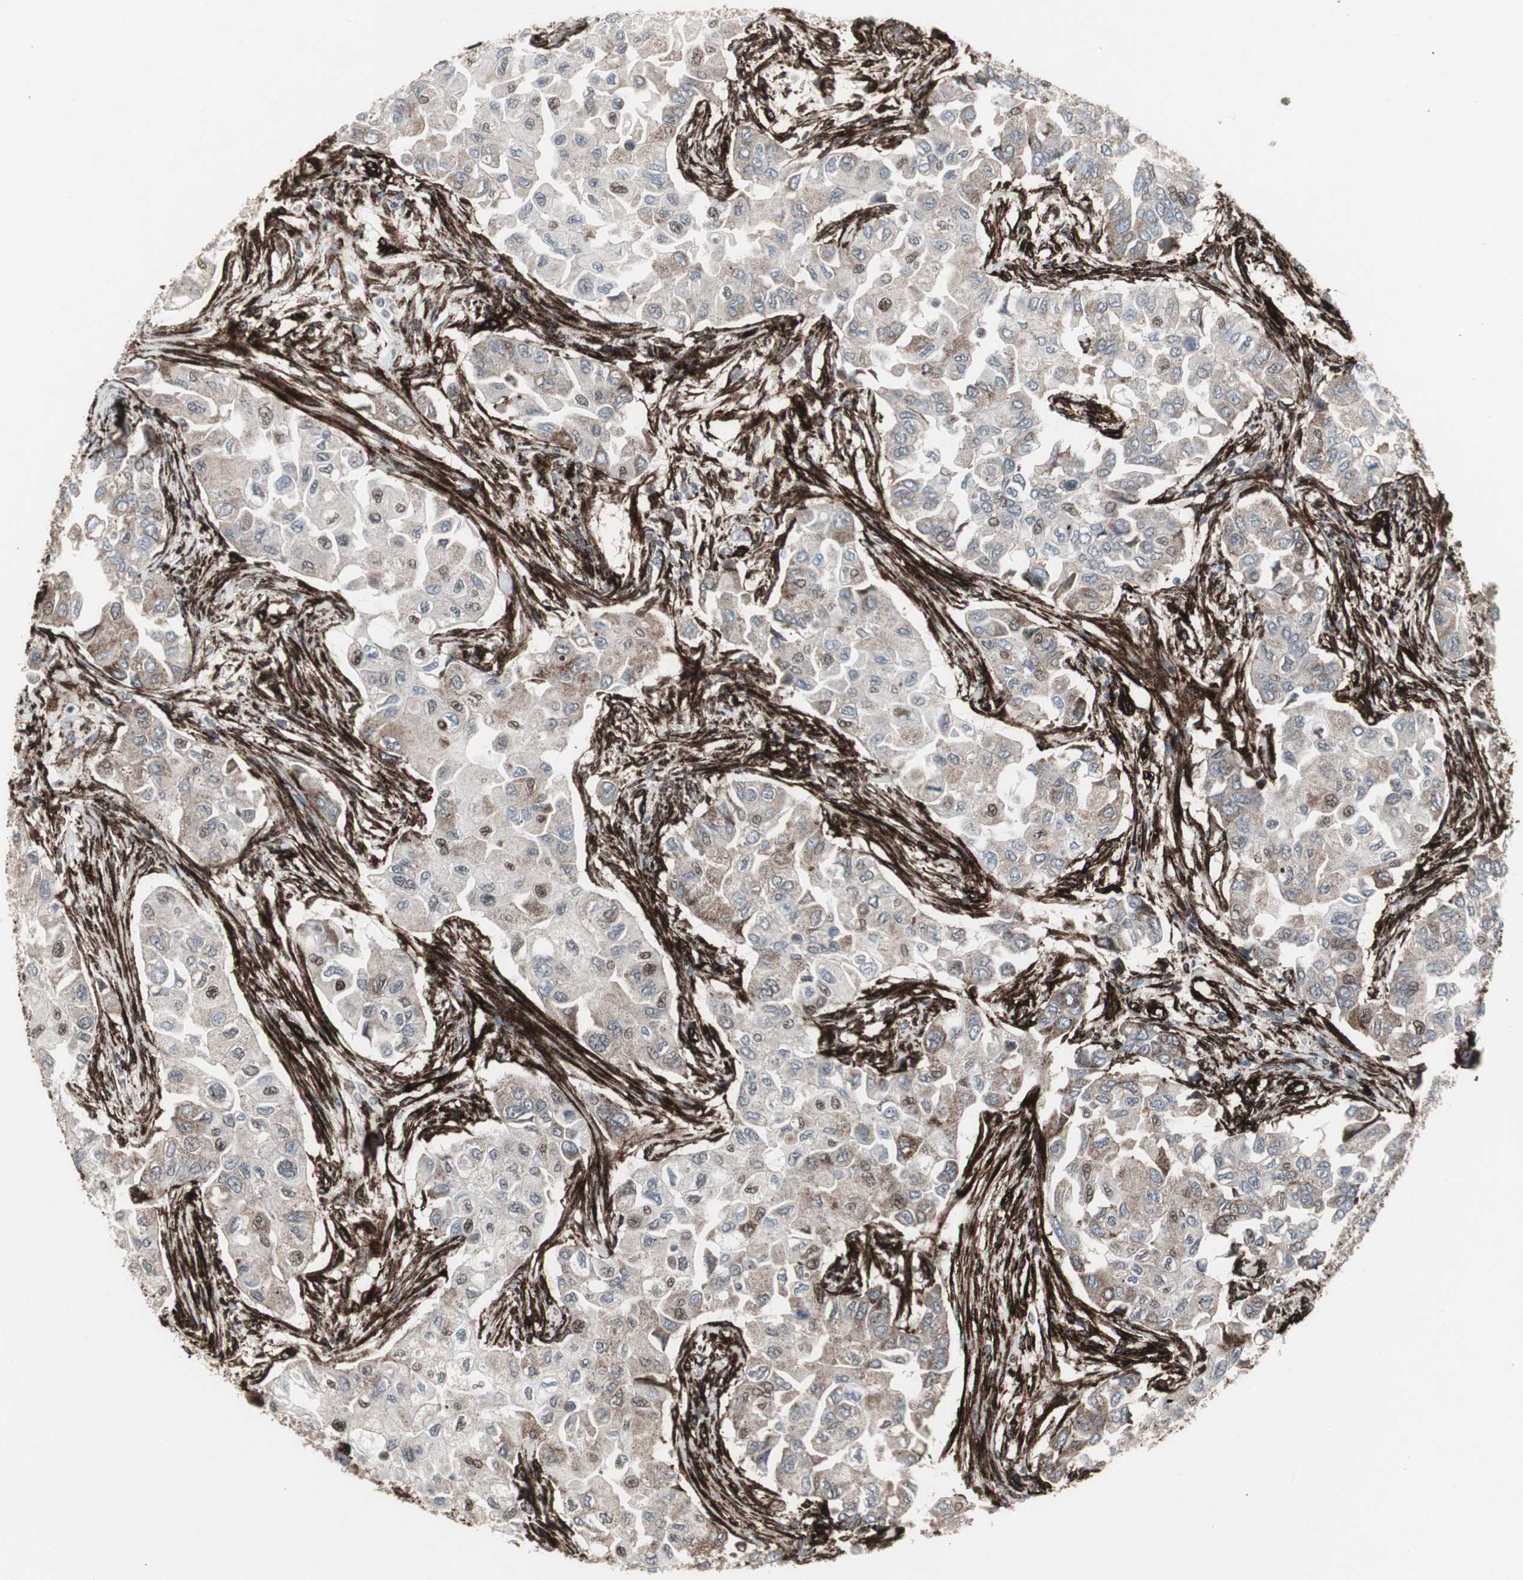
{"staining": {"intensity": "weak", "quantity": "25%-75%", "location": "cytoplasmic/membranous,nuclear"}, "tissue": "breast cancer", "cell_type": "Tumor cells", "image_type": "cancer", "snomed": [{"axis": "morphology", "description": "Normal tissue, NOS"}, {"axis": "morphology", "description": "Duct carcinoma"}, {"axis": "topography", "description": "Breast"}], "caption": "This photomicrograph displays breast infiltrating ductal carcinoma stained with immunohistochemistry (IHC) to label a protein in brown. The cytoplasmic/membranous and nuclear of tumor cells show weak positivity for the protein. Nuclei are counter-stained blue.", "gene": "PDGFA", "patient": {"sex": "female", "age": 49}}